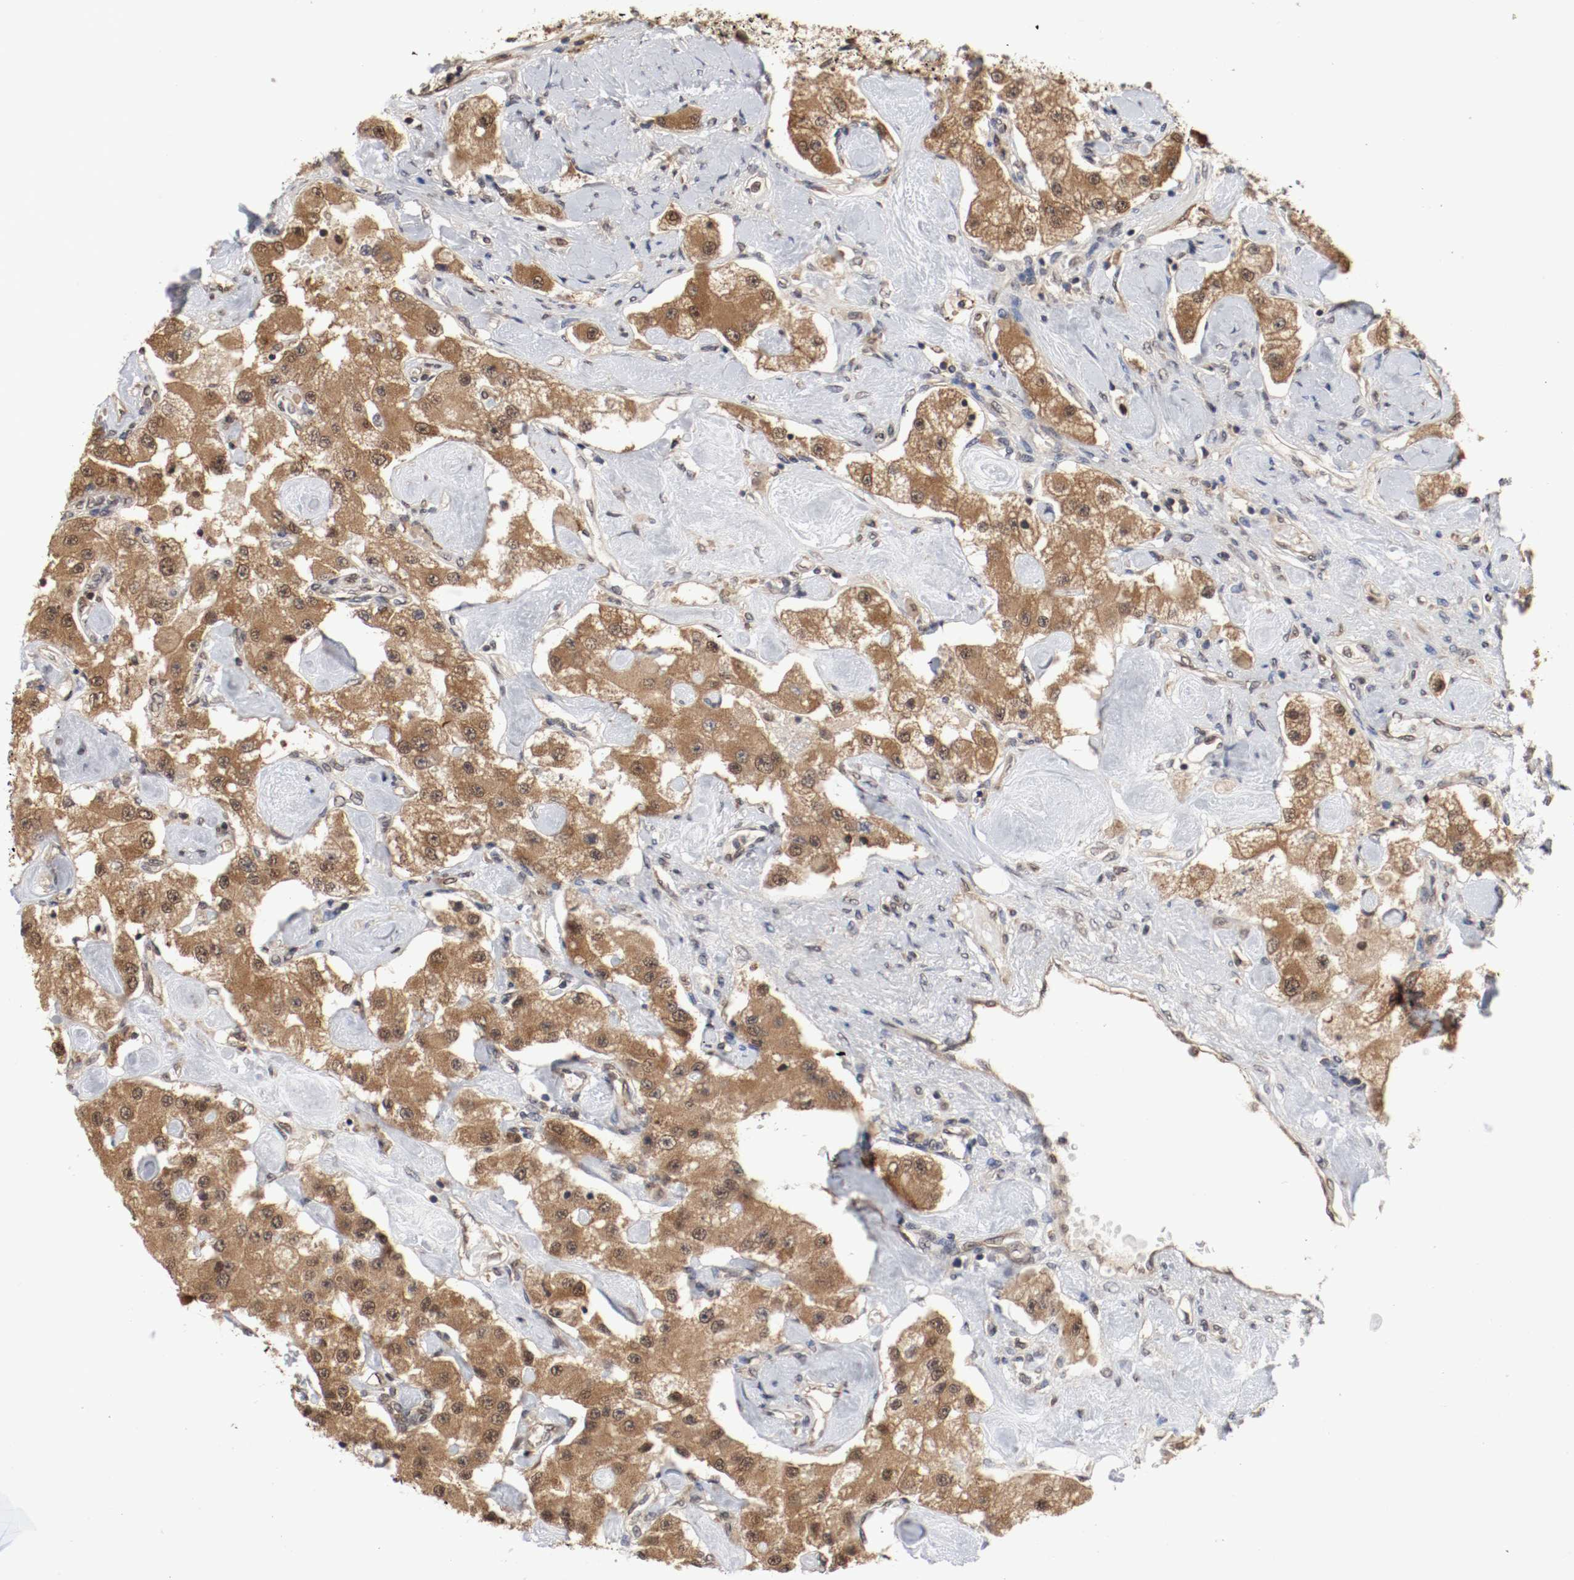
{"staining": {"intensity": "moderate", "quantity": ">75%", "location": "cytoplasmic/membranous,nuclear"}, "tissue": "carcinoid", "cell_type": "Tumor cells", "image_type": "cancer", "snomed": [{"axis": "morphology", "description": "Carcinoid, malignant, NOS"}, {"axis": "topography", "description": "Pancreas"}], "caption": "Immunohistochemistry (IHC) of carcinoid reveals medium levels of moderate cytoplasmic/membranous and nuclear positivity in approximately >75% of tumor cells. (Stains: DAB (3,3'-diaminobenzidine) in brown, nuclei in blue, Microscopy: brightfield microscopy at high magnification).", "gene": "AFG3L2", "patient": {"sex": "male", "age": 41}}